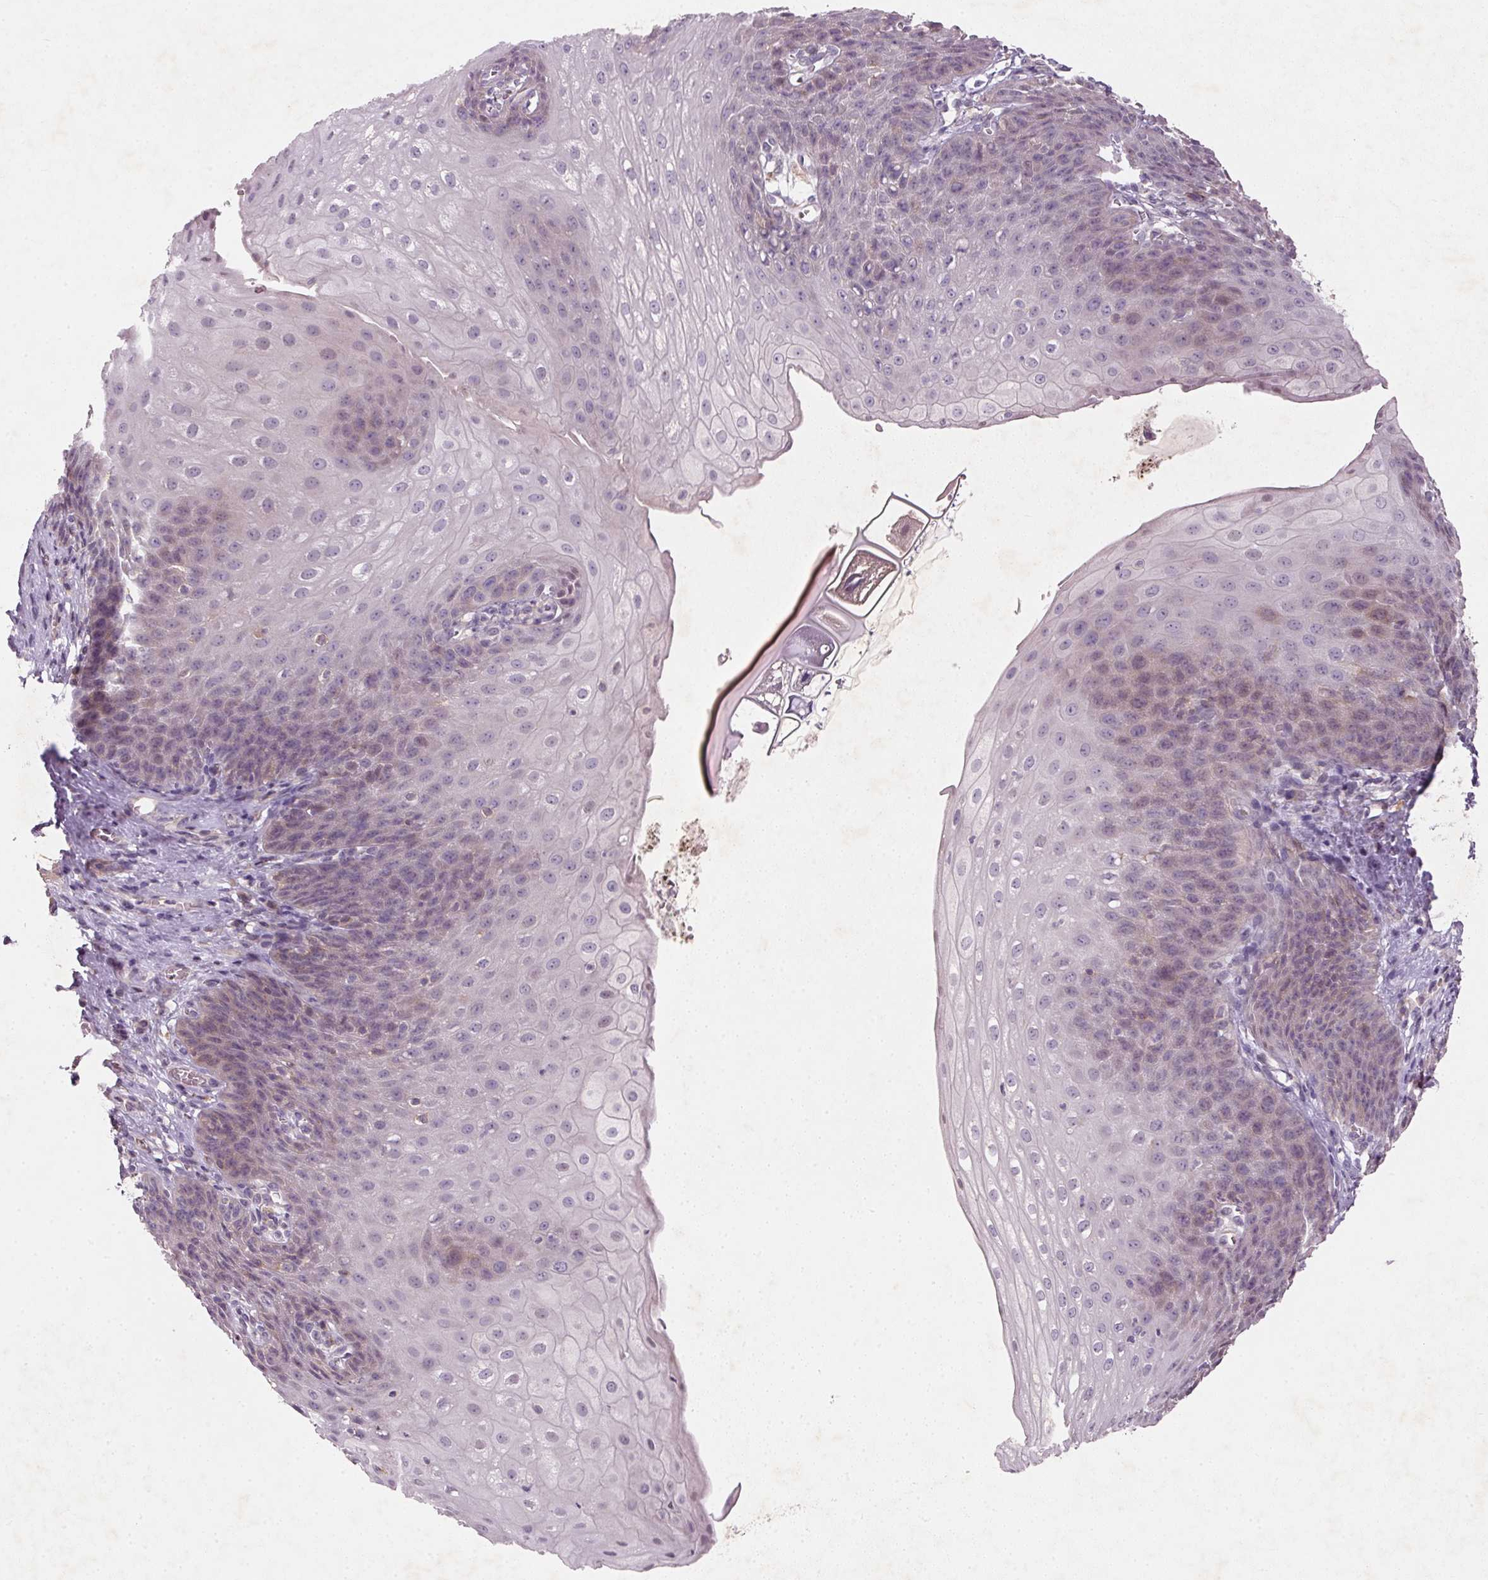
{"staining": {"intensity": "weak", "quantity": "<25%", "location": "cytoplasmic/membranous"}, "tissue": "esophagus", "cell_type": "Squamous epithelial cells", "image_type": "normal", "snomed": [{"axis": "morphology", "description": "Normal tissue, NOS"}, {"axis": "topography", "description": "Esophagus"}], "caption": "Esophagus stained for a protein using IHC displays no positivity squamous epithelial cells.", "gene": "KCNK15", "patient": {"sex": "male", "age": 71}}